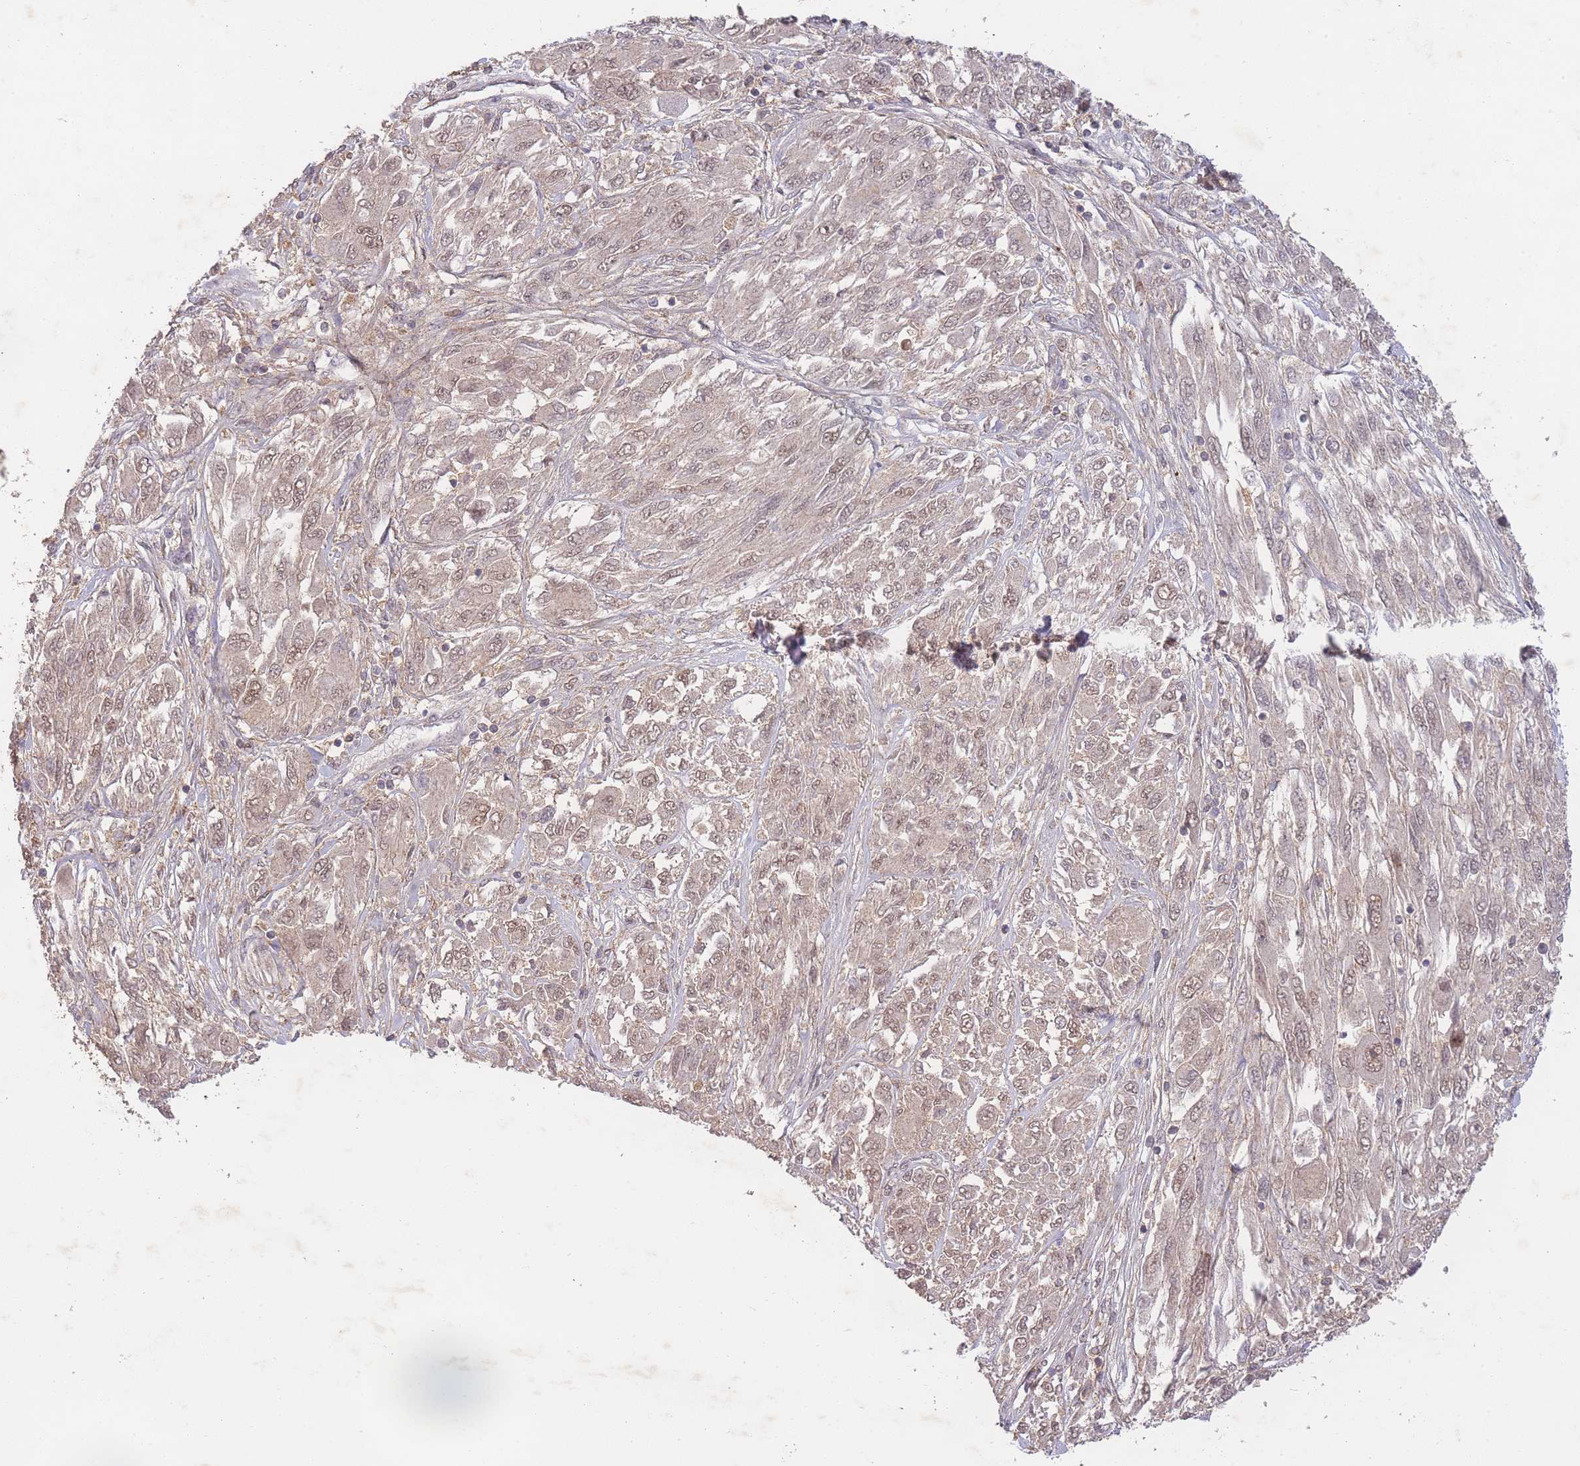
{"staining": {"intensity": "weak", "quantity": ">75%", "location": "nuclear"}, "tissue": "melanoma", "cell_type": "Tumor cells", "image_type": "cancer", "snomed": [{"axis": "morphology", "description": "Malignant melanoma, NOS"}, {"axis": "topography", "description": "Skin"}], "caption": "Malignant melanoma stained with DAB immunohistochemistry shows low levels of weak nuclear staining in approximately >75% of tumor cells. (brown staining indicates protein expression, while blue staining denotes nuclei).", "gene": "RNF144B", "patient": {"sex": "female", "age": 91}}